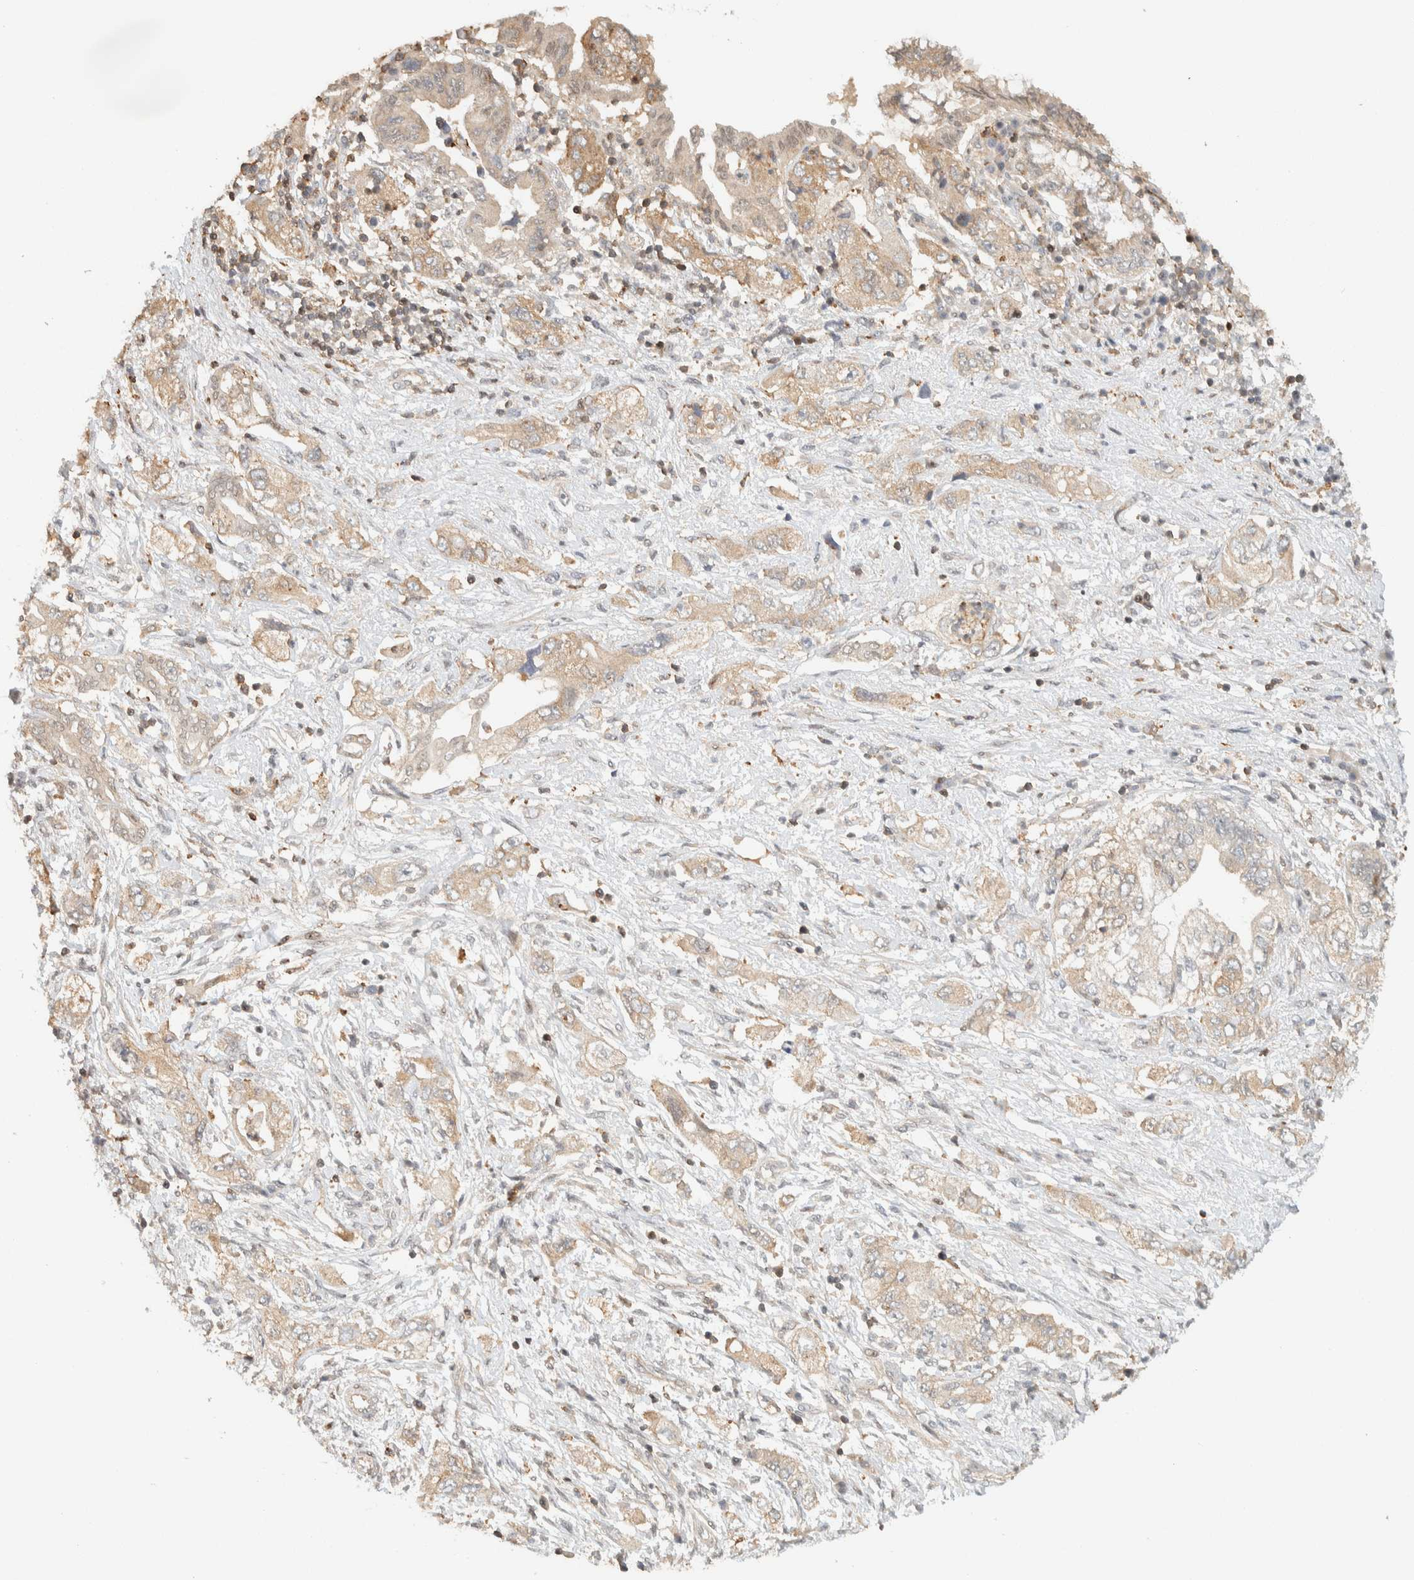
{"staining": {"intensity": "weak", "quantity": "25%-75%", "location": "cytoplasmic/membranous"}, "tissue": "pancreatic cancer", "cell_type": "Tumor cells", "image_type": "cancer", "snomed": [{"axis": "morphology", "description": "Adenocarcinoma, NOS"}, {"axis": "topography", "description": "Pancreas"}], "caption": "DAB (3,3'-diaminobenzidine) immunohistochemical staining of adenocarcinoma (pancreatic) exhibits weak cytoplasmic/membranous protein expression in approximately 25%-75% of tumor cells.", "gene": "ARFGEF1", "patient": {"sex": "female", "age": 73}}